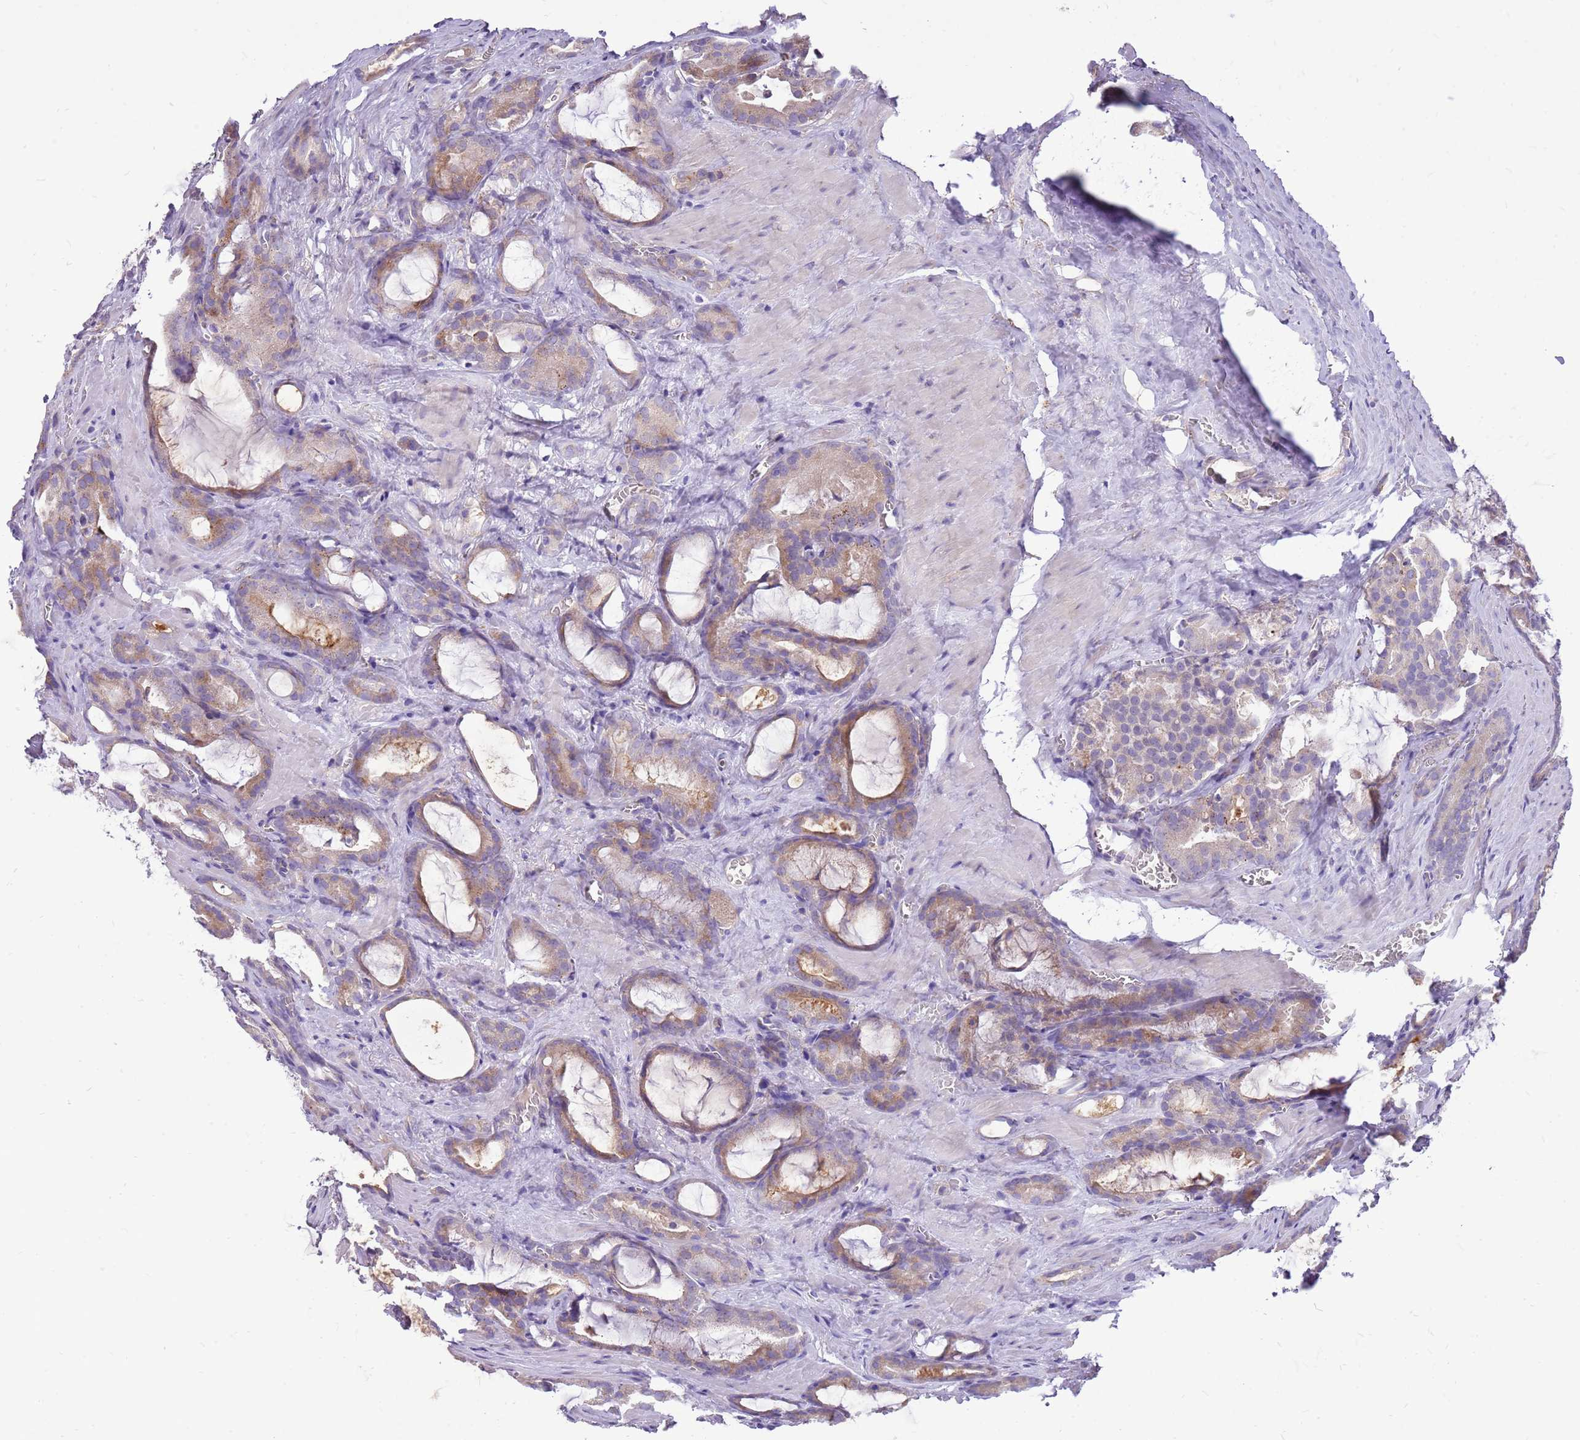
{"staining": {"intensity": "moderate", "quantity": ">75%", "location": "cytoplasmic/membranous"}, "tissue": "prostate cancer", "cell_type": "Tumor cells", "image_type": "cancer", "snomed": [{"axis": "morphology", "description": "Adenocarcinoma, High grade"}, {"axis": "topography", "description": "Prostate"}], "caption": "Prostate high-grade adenocarcinoma stained with IHC reveals moderate cytoplasmic/membranous staining in about >75% of tumor cells. Immunohistochemistry stains the protein in brown and the nuclei are stained blue.", "gene": "NTN4", "patient": {"sex": "male", "age": 72}}